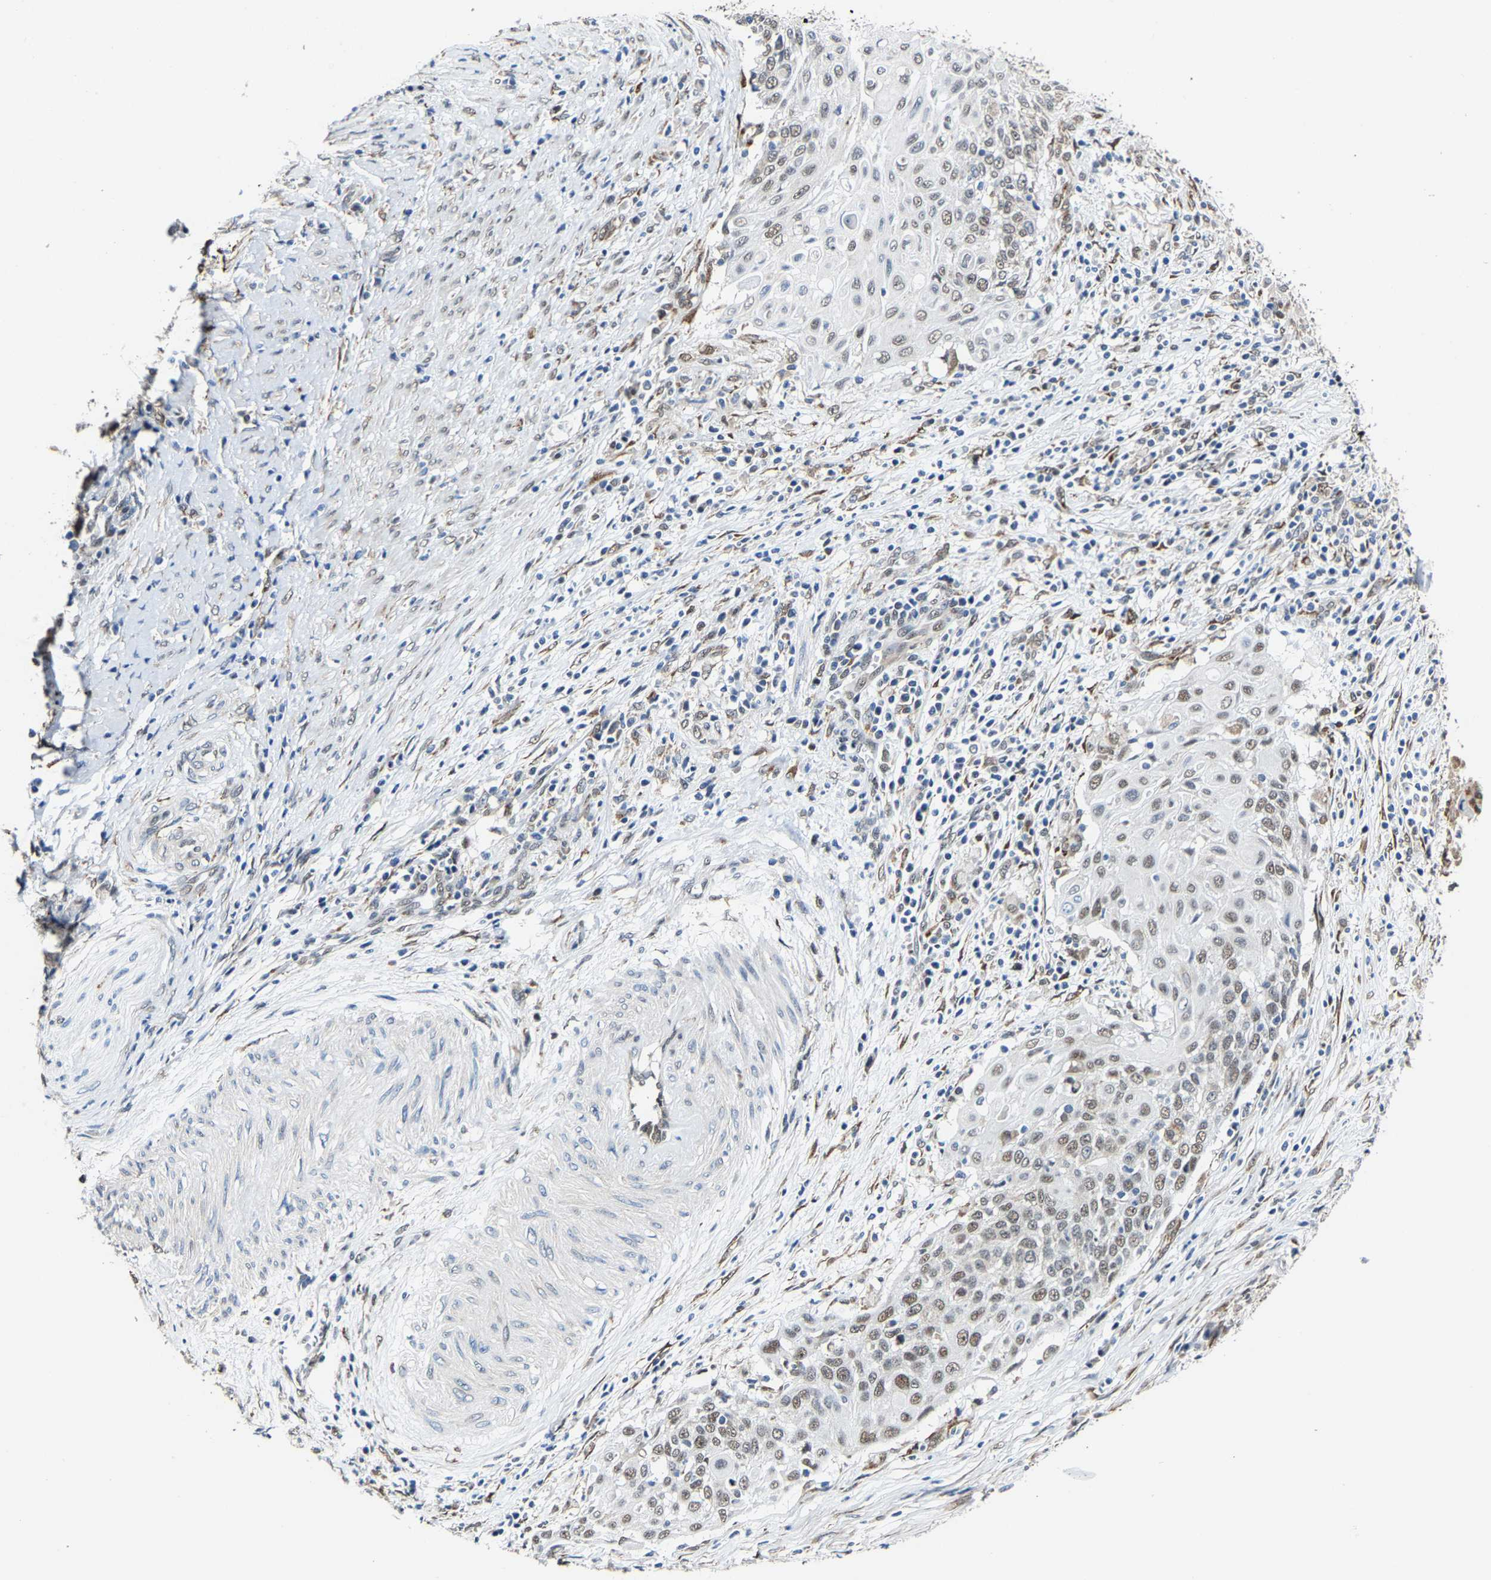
{"staining": {"intensity": "moderate", "quantity": "25%-75%", "location": "nuclear"}, "tissue": "cervical cancer", "cell_type": "Tumor cells", "image_type": "cancer", "snomed": [{"axis": "morphology", "description": "Squamous cell carcinoma, NOS"}, {"axis": "topography", "description": "Cervix"}], "caption": "Moderate nuclear protein staining is present in about 25%-75% of tumor cells in cervical squamous cell carcinoma.", "gene": "METTL1", "patient": {"sex": "female", "age": 39}}